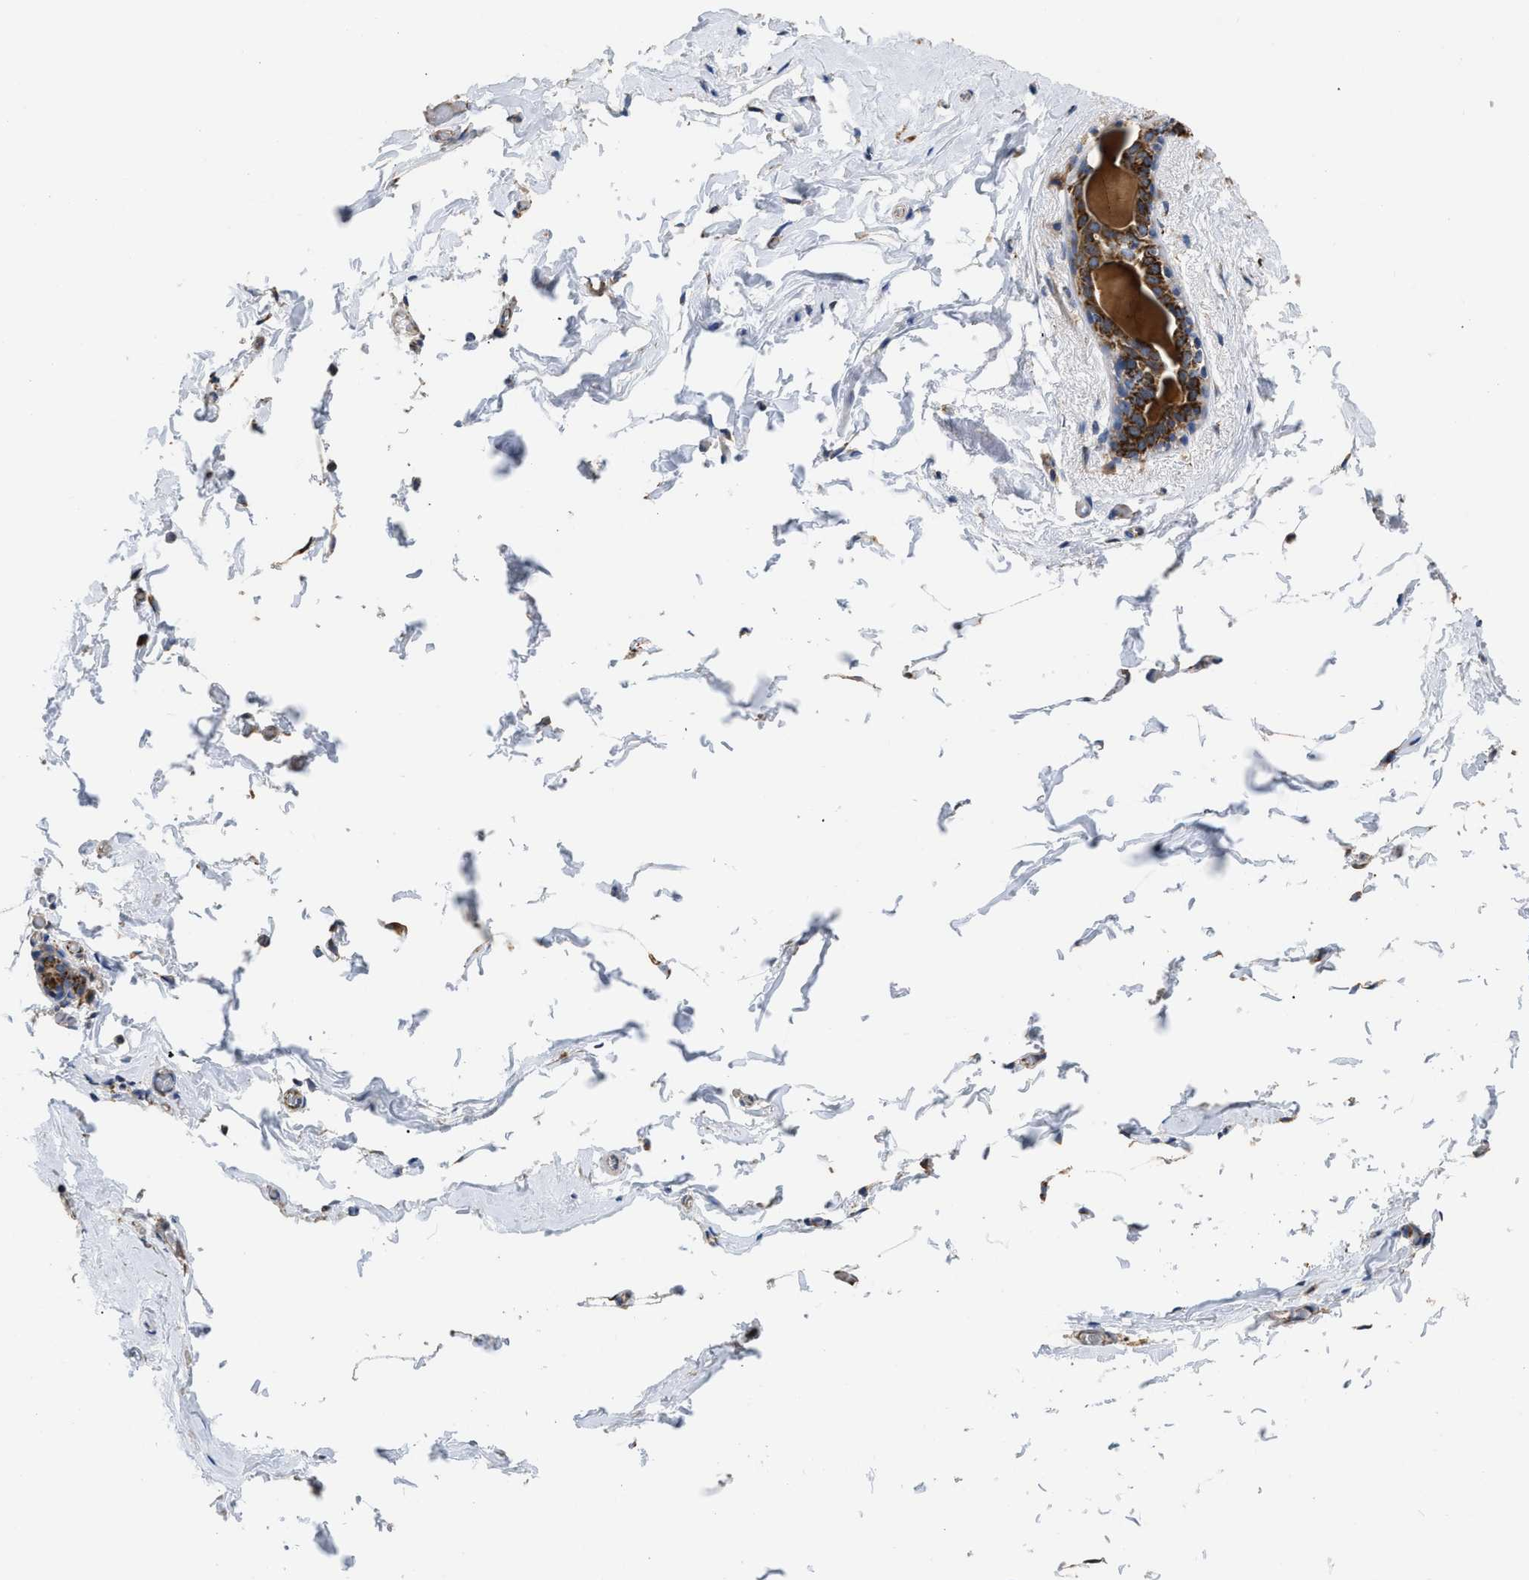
{"staining": {"intensity": "negative", "quantity": "none", "location": "none"}, "tissue": "breast", "cell_type": "Adipocytes", "image_type": "normal", "snomed": [{"axis": "morphology", "description": "Normal tissue, NOS"}, {"axis": "topography", "description": "Breast"}], "caption": "The immunohistochemistry micrograph has no significant positivity in adipocytes of breast.", "gene": "AK2", "patient": {"sex": "female", "age": 62}}